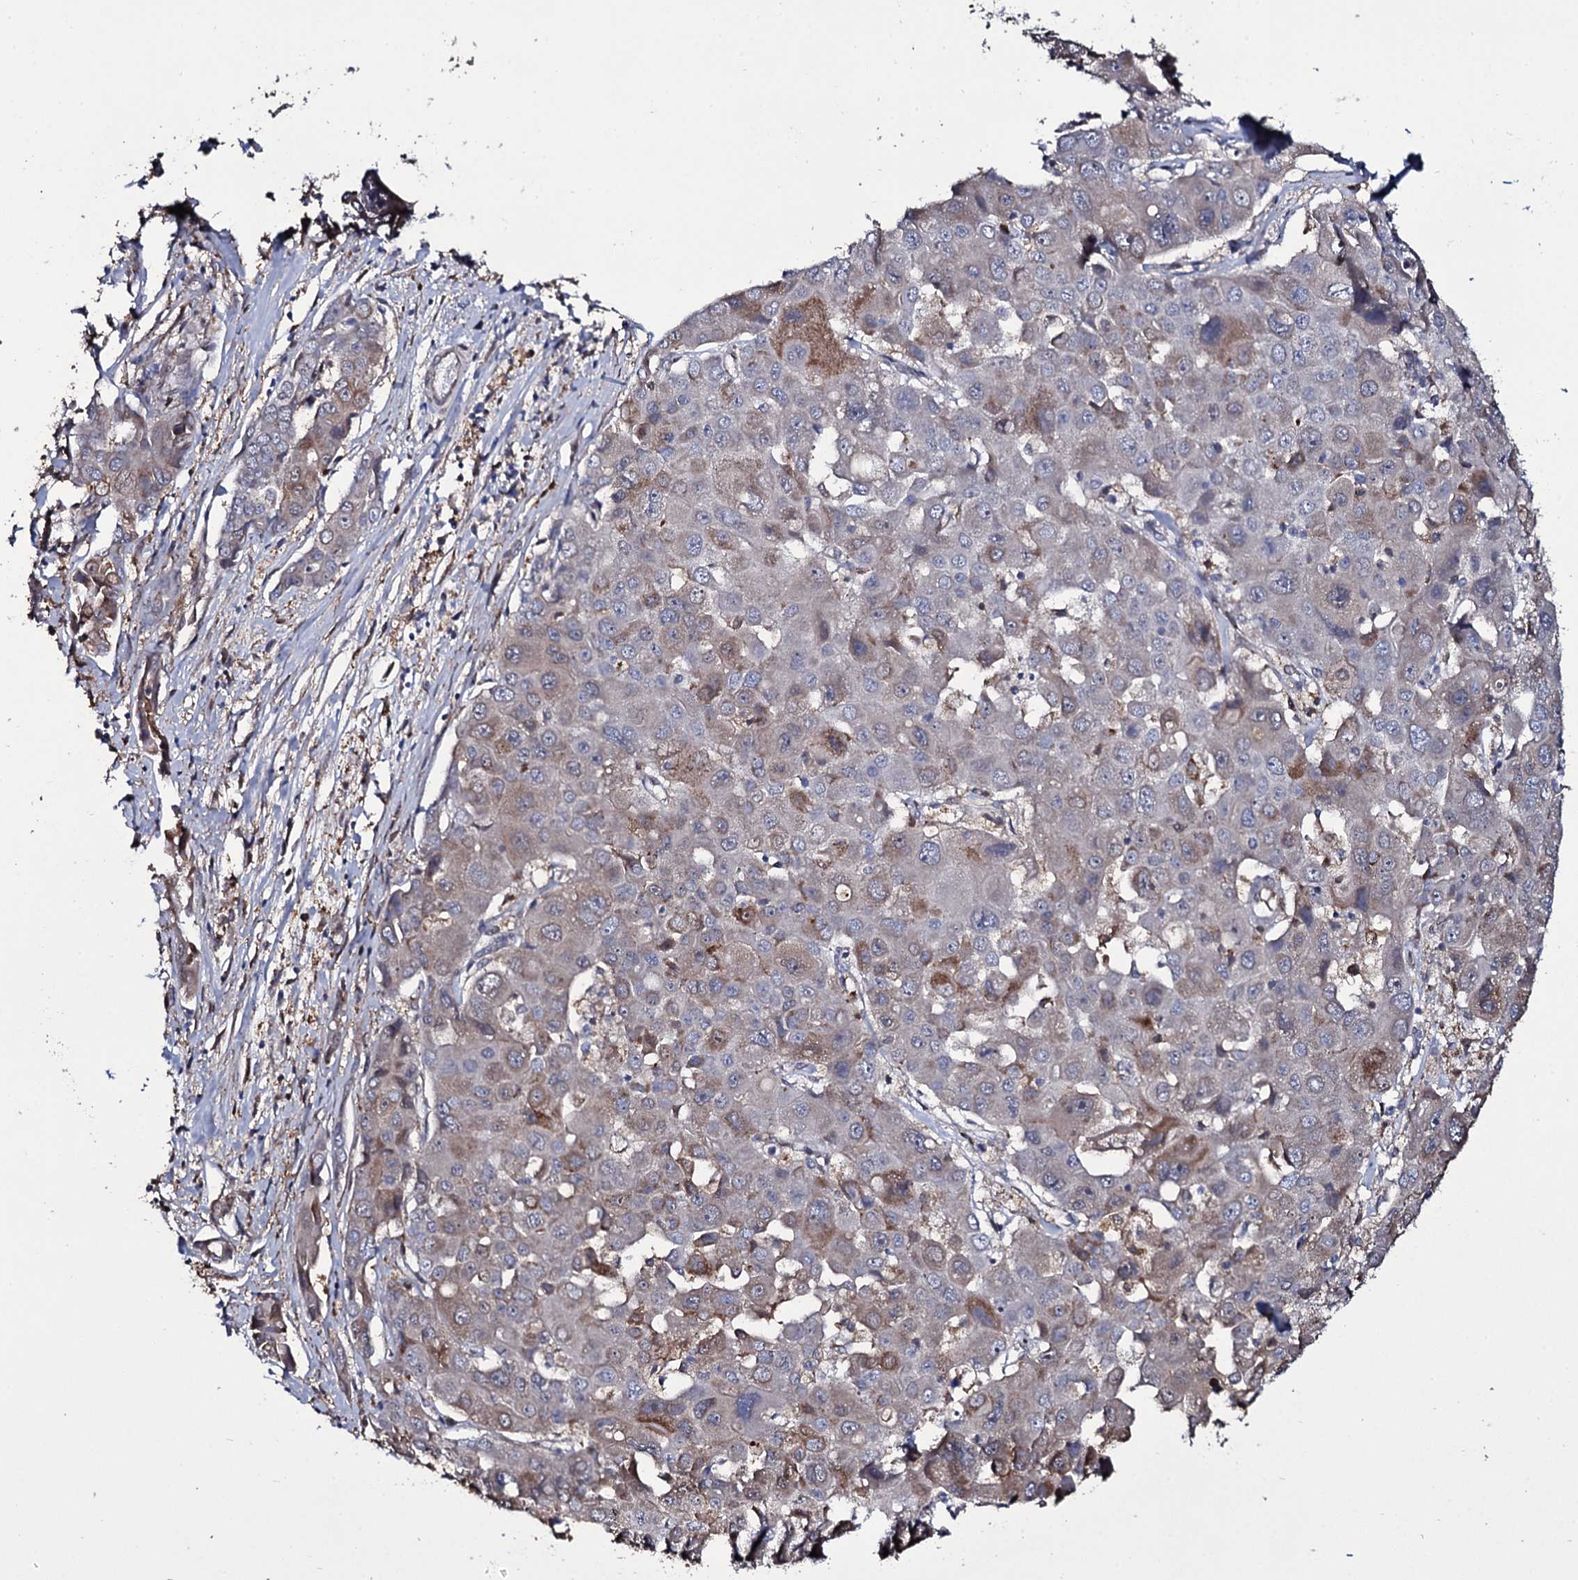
{"staining": {"intensity": "moderate", "quantity": "<25%", "location": "cytoplasmic/membranous"}, "tissue": "liver cancer", "cell_type": "Tumor cells", "image_type": "cancer", "snomed": [{"axis": "morphology", "description": "Cholangiocarcinoma"}, {"axis": "topography", "description": "Liver"}], "caption": "Brown immunohistochemical staining in cholangiocarcinoma (liver) reveals moderate cytoplasmic/membranous expression in approximately <25% of tumor cells.", "gene": "TTC23", "patient": {"sex": "male", "age": 67}}